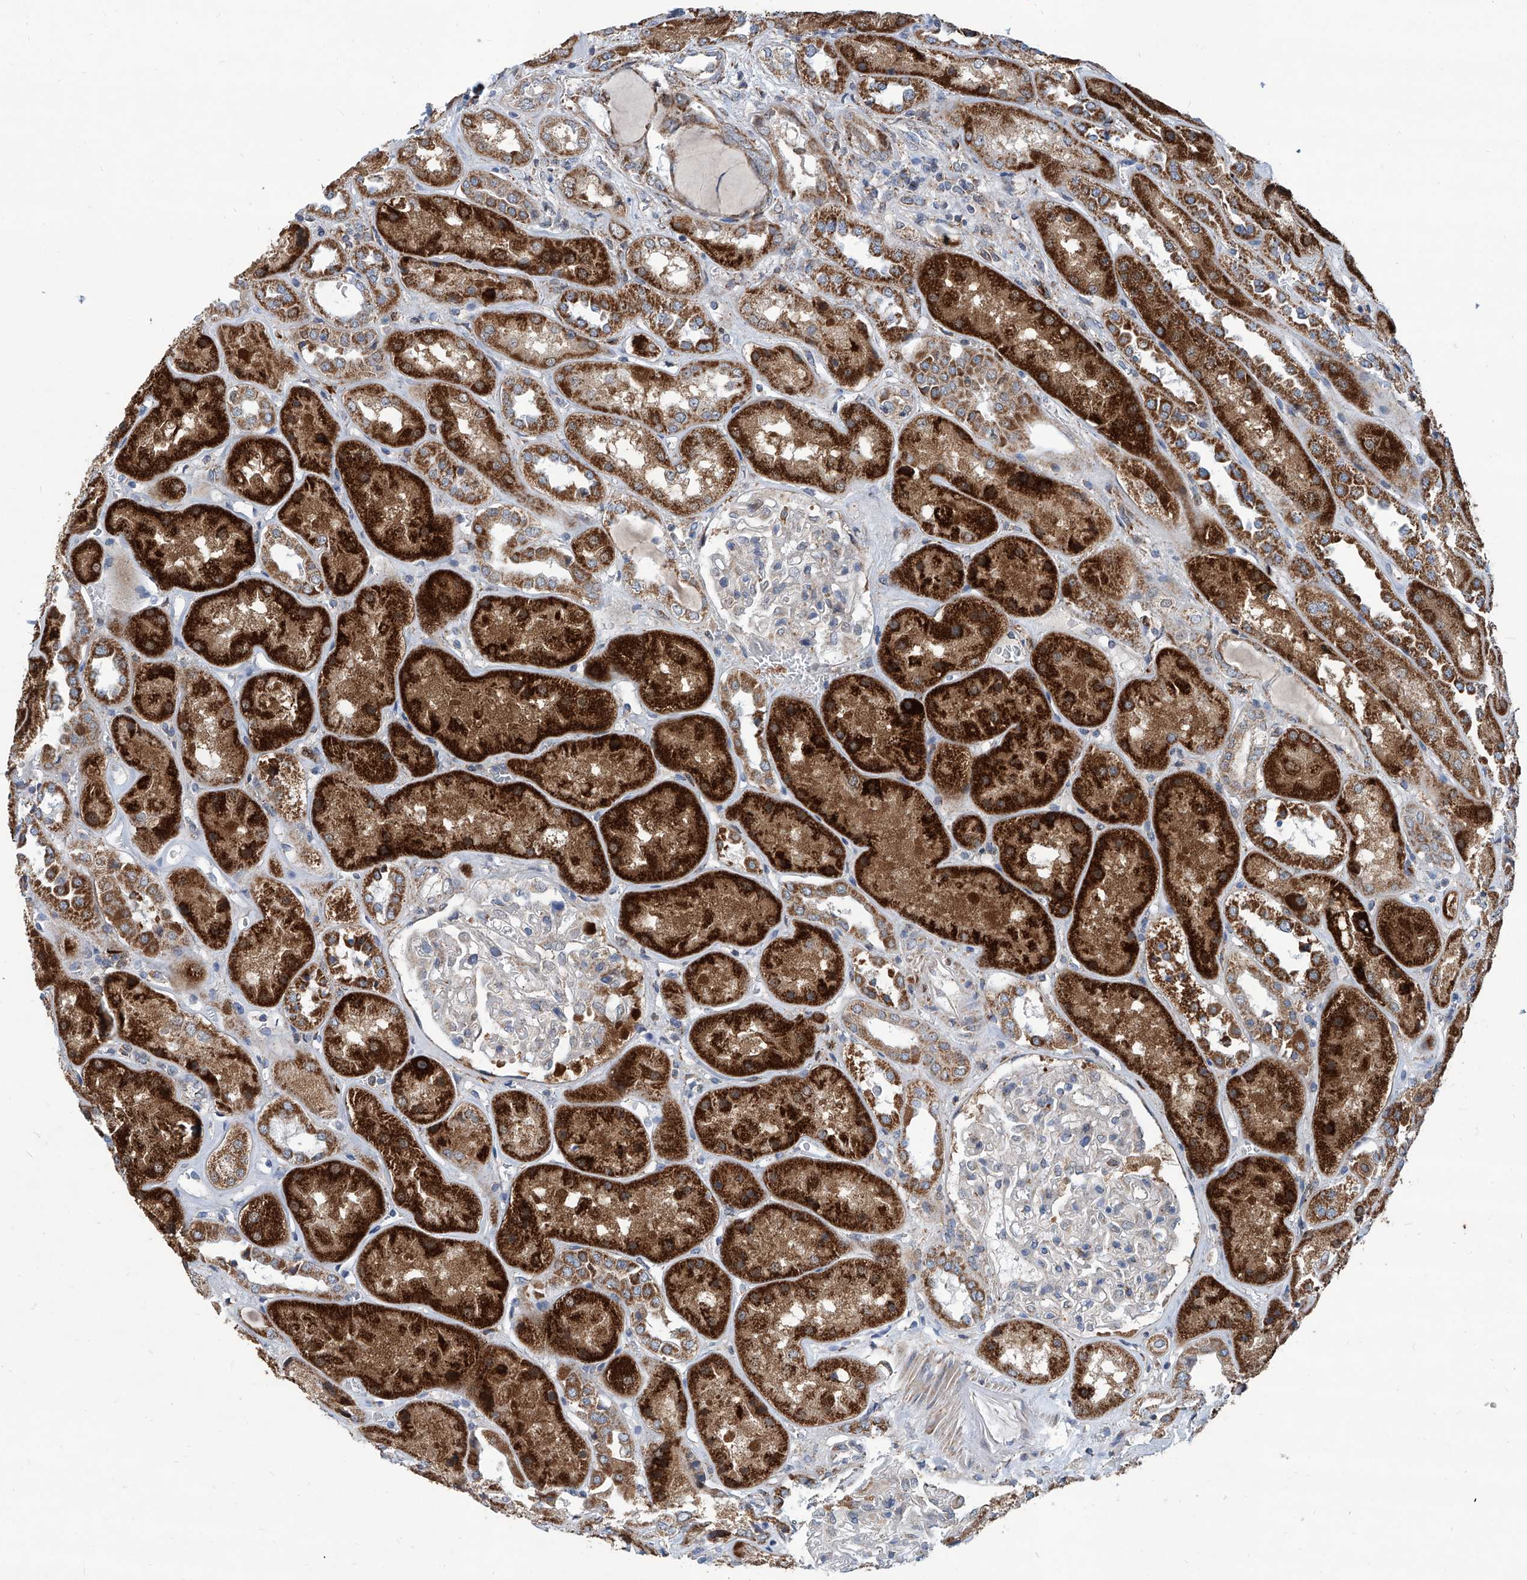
{"staining": {"intensity": "weak", "quantity": "<25%", "location": "cytoplasmic/membranous"}, "tissue": "kidney", "cell_type": "Cells in glomeruli", "image_type": "normal", "snomed": [{"axis": "morphology", "description": "Normal tissue, NOS"}, {"axis": "topography", "description": "Kidney"}], "caption": "Immunohistochemistry (IHC) micrograph of normal kidney: human kidney stained with DAB (3,3'-diaminobenzidine) shows no significant protein positivity in cells in glomeruli. (Stains: DAB immunohistochemistry (IHC) with hematoxylin counter stain, Microscopy: brightfield microscopy at high magnification).", "gene": "USP48", "patient": {"sex": "male", "age": 70}}